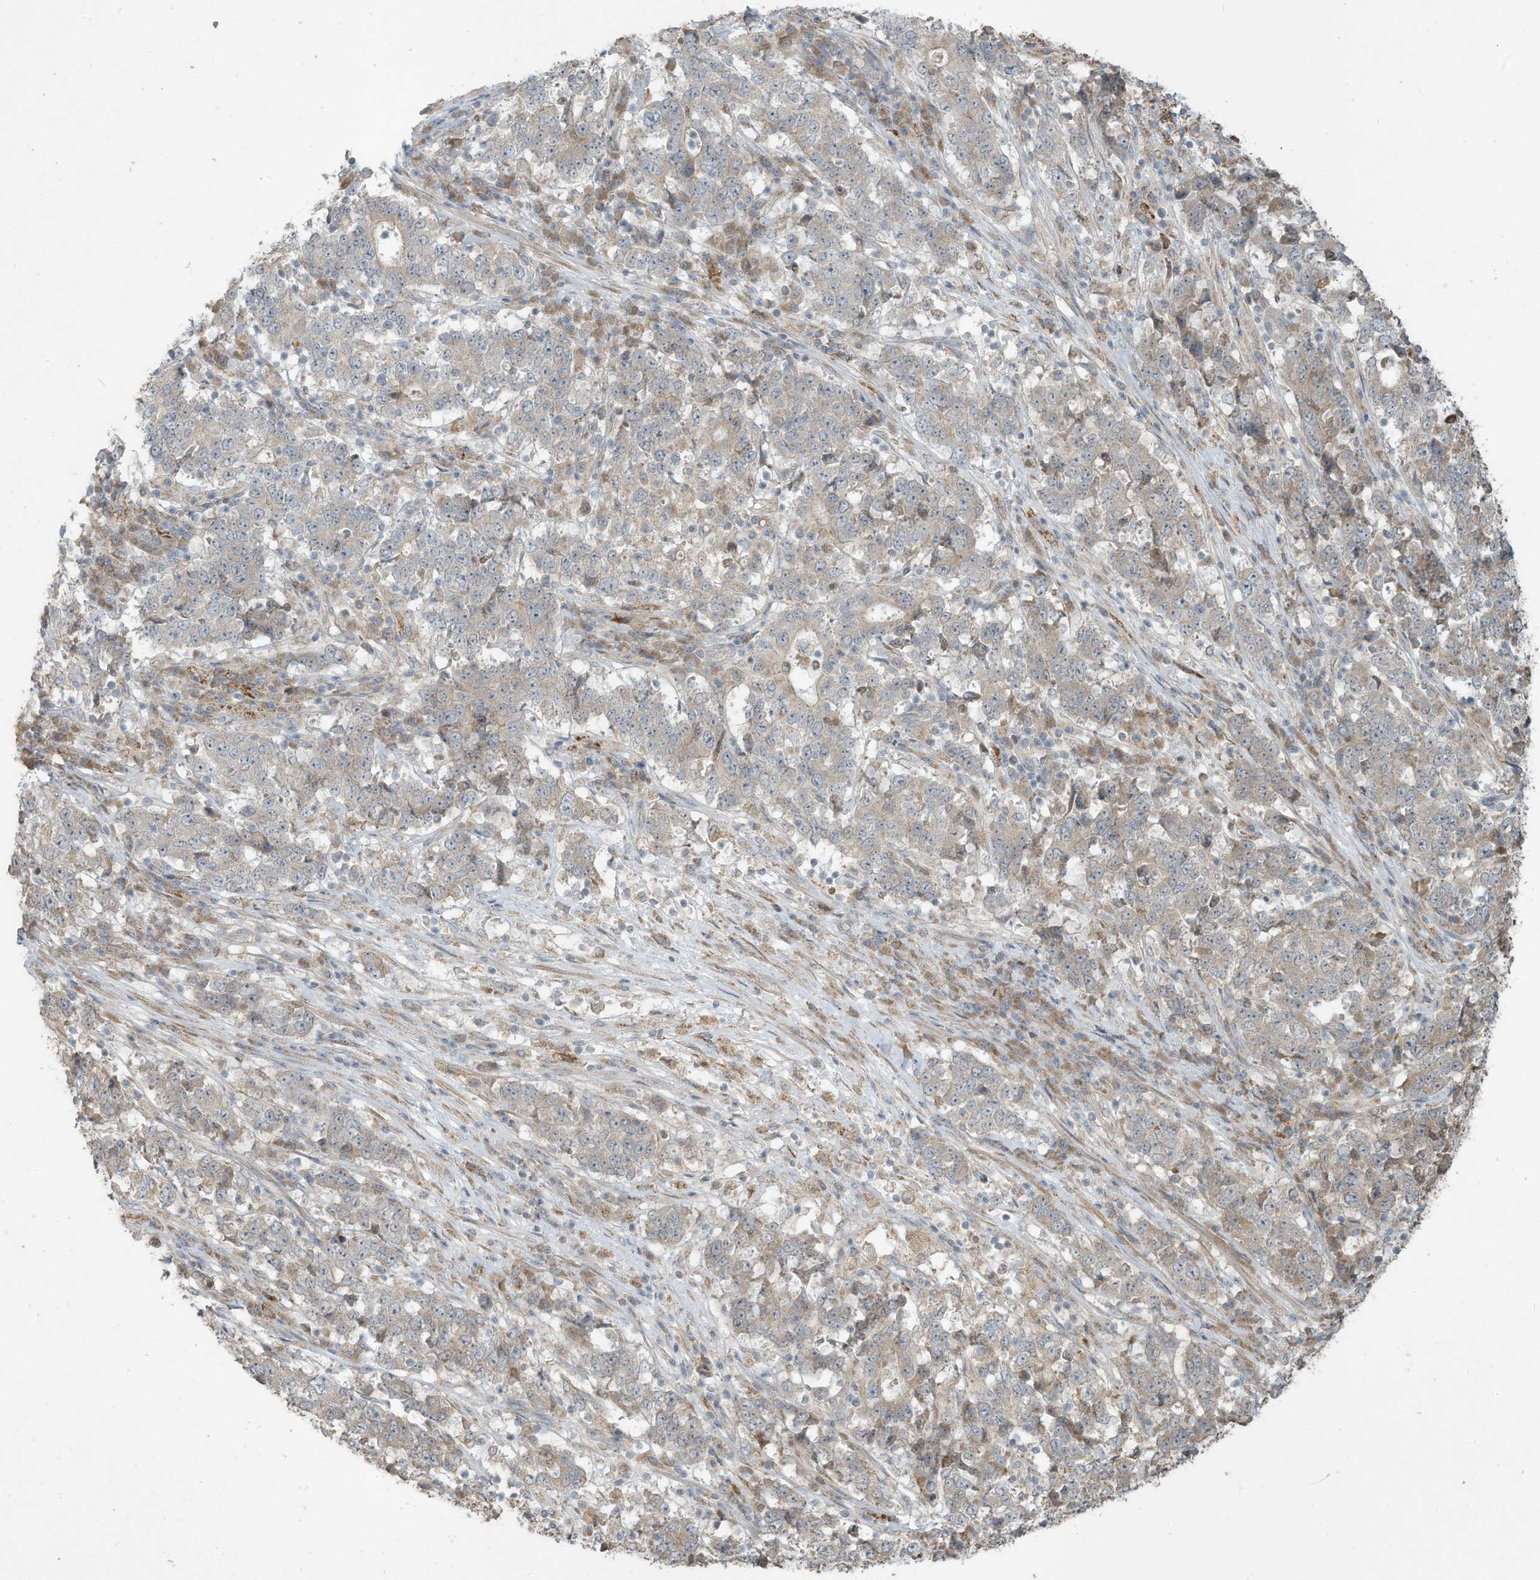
{"staining": {"intensity": "negative", "quantity": "none", "location": "none"}, "tissue": "stomach cancer", "cell_type": "Tumor cells", "image_type": "cancer", "snomed": [{"axis": "morphology", "description": "Adenocarcinoma, NOS"}, {"axis": "topography", "description": "Stomach"}], "caption": "Photomicrograph shows no protein positivity in tumor cells of stomach cancer tissue.", "gene": "MAGIX", "patient": {"sex": "male", "age": 59}}